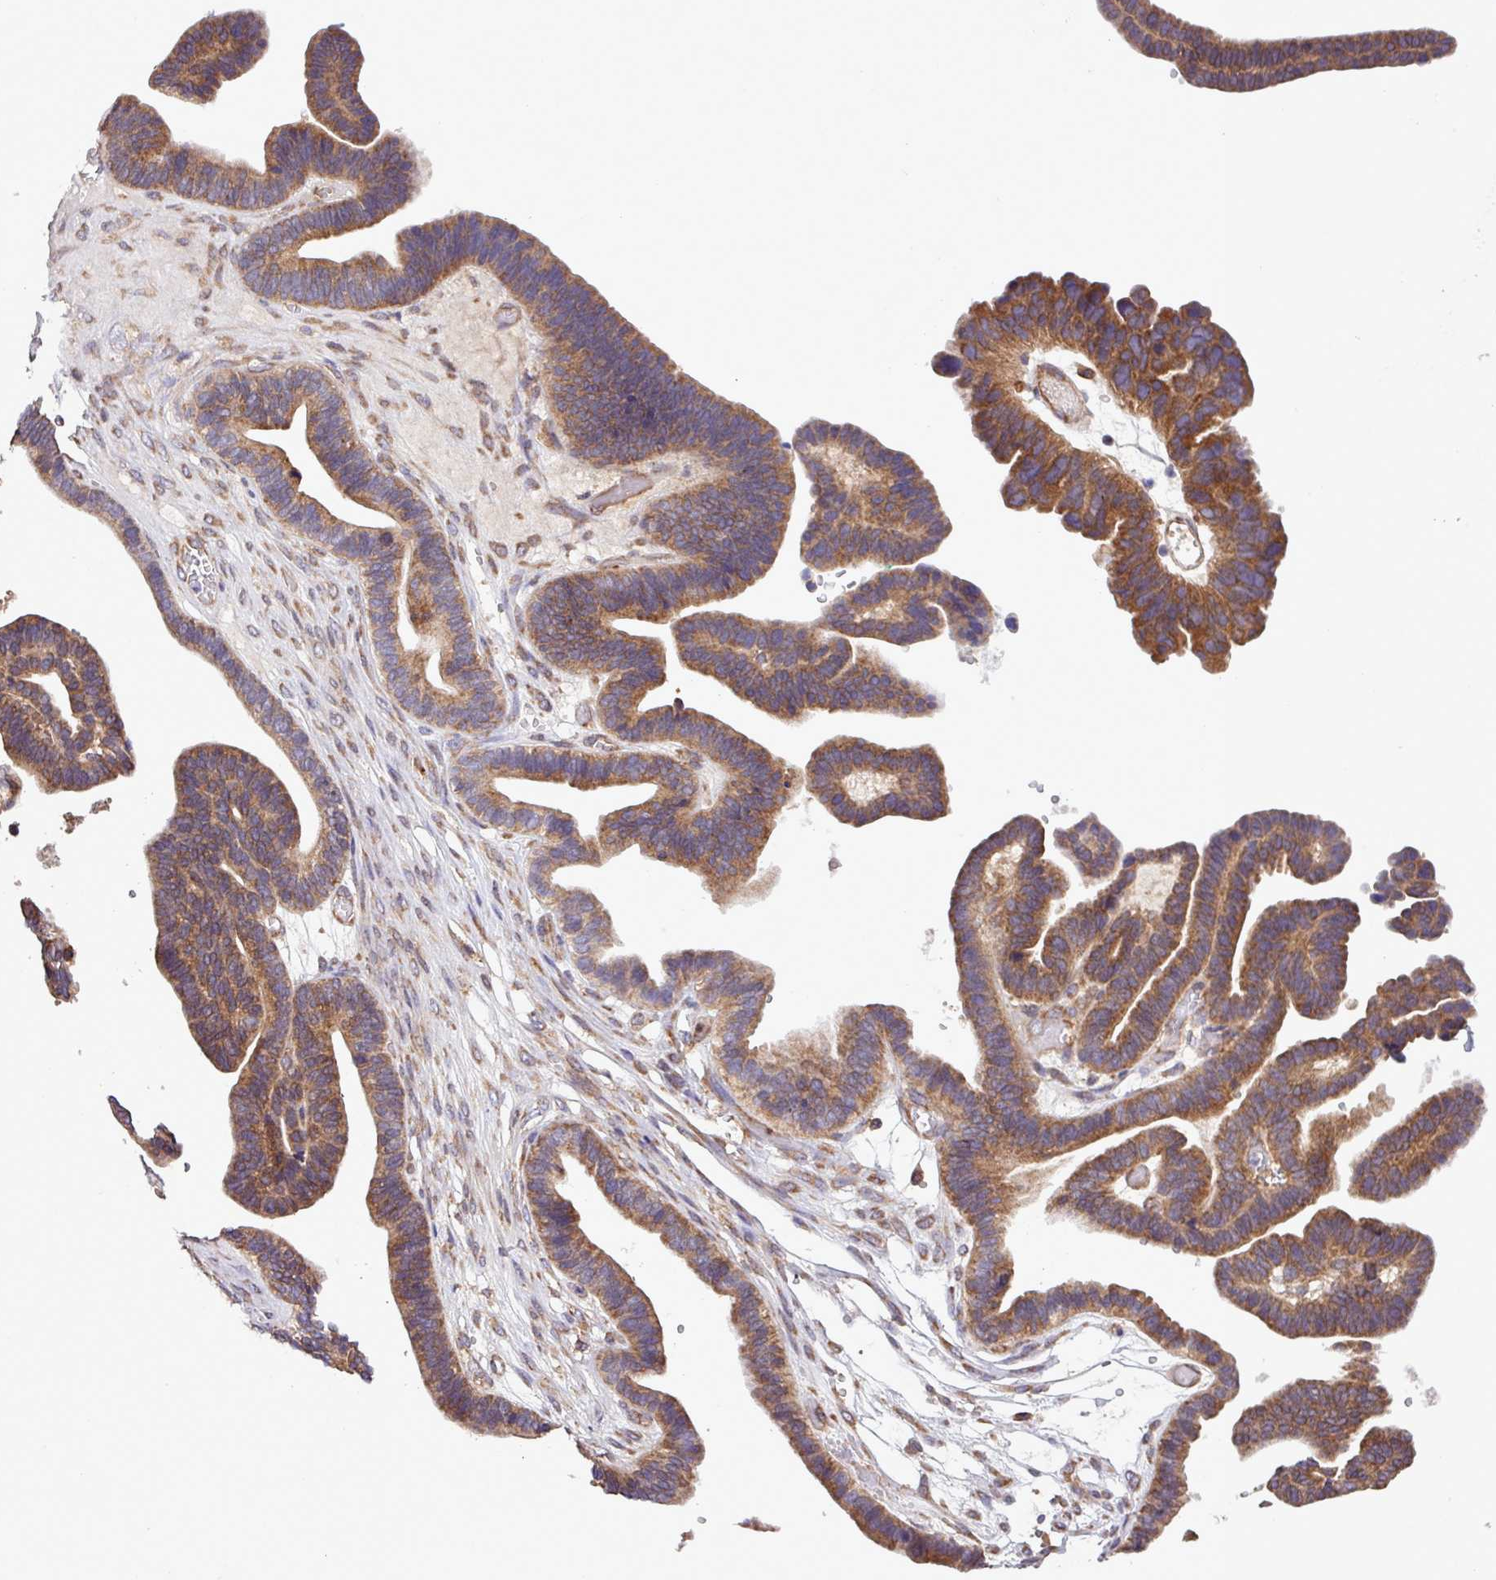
{"staining": {"intensity": "moderate", "quantity": ">75%", "location": "cytoplasmic/membranous"}, "tissue": "ovarian cancer", "cell_type": "Tumor cells", "image_type": "cancer", "snomed": [{"axis": "morphology", "description": "Cystadenocarcinoma, serous, NOS"}, {"axis": "topography", "description": "Ovary"}], "caption": "Immunohistochemical staining of human ovarian cancer (serous cystadenocarcinoma) demonstrates medium levels of moderate cytoplasmic/membranous staining in approximately >75% of tumor cells.", "gene": "MEGF6", "patient": {"sex": "female", "age": 56}}